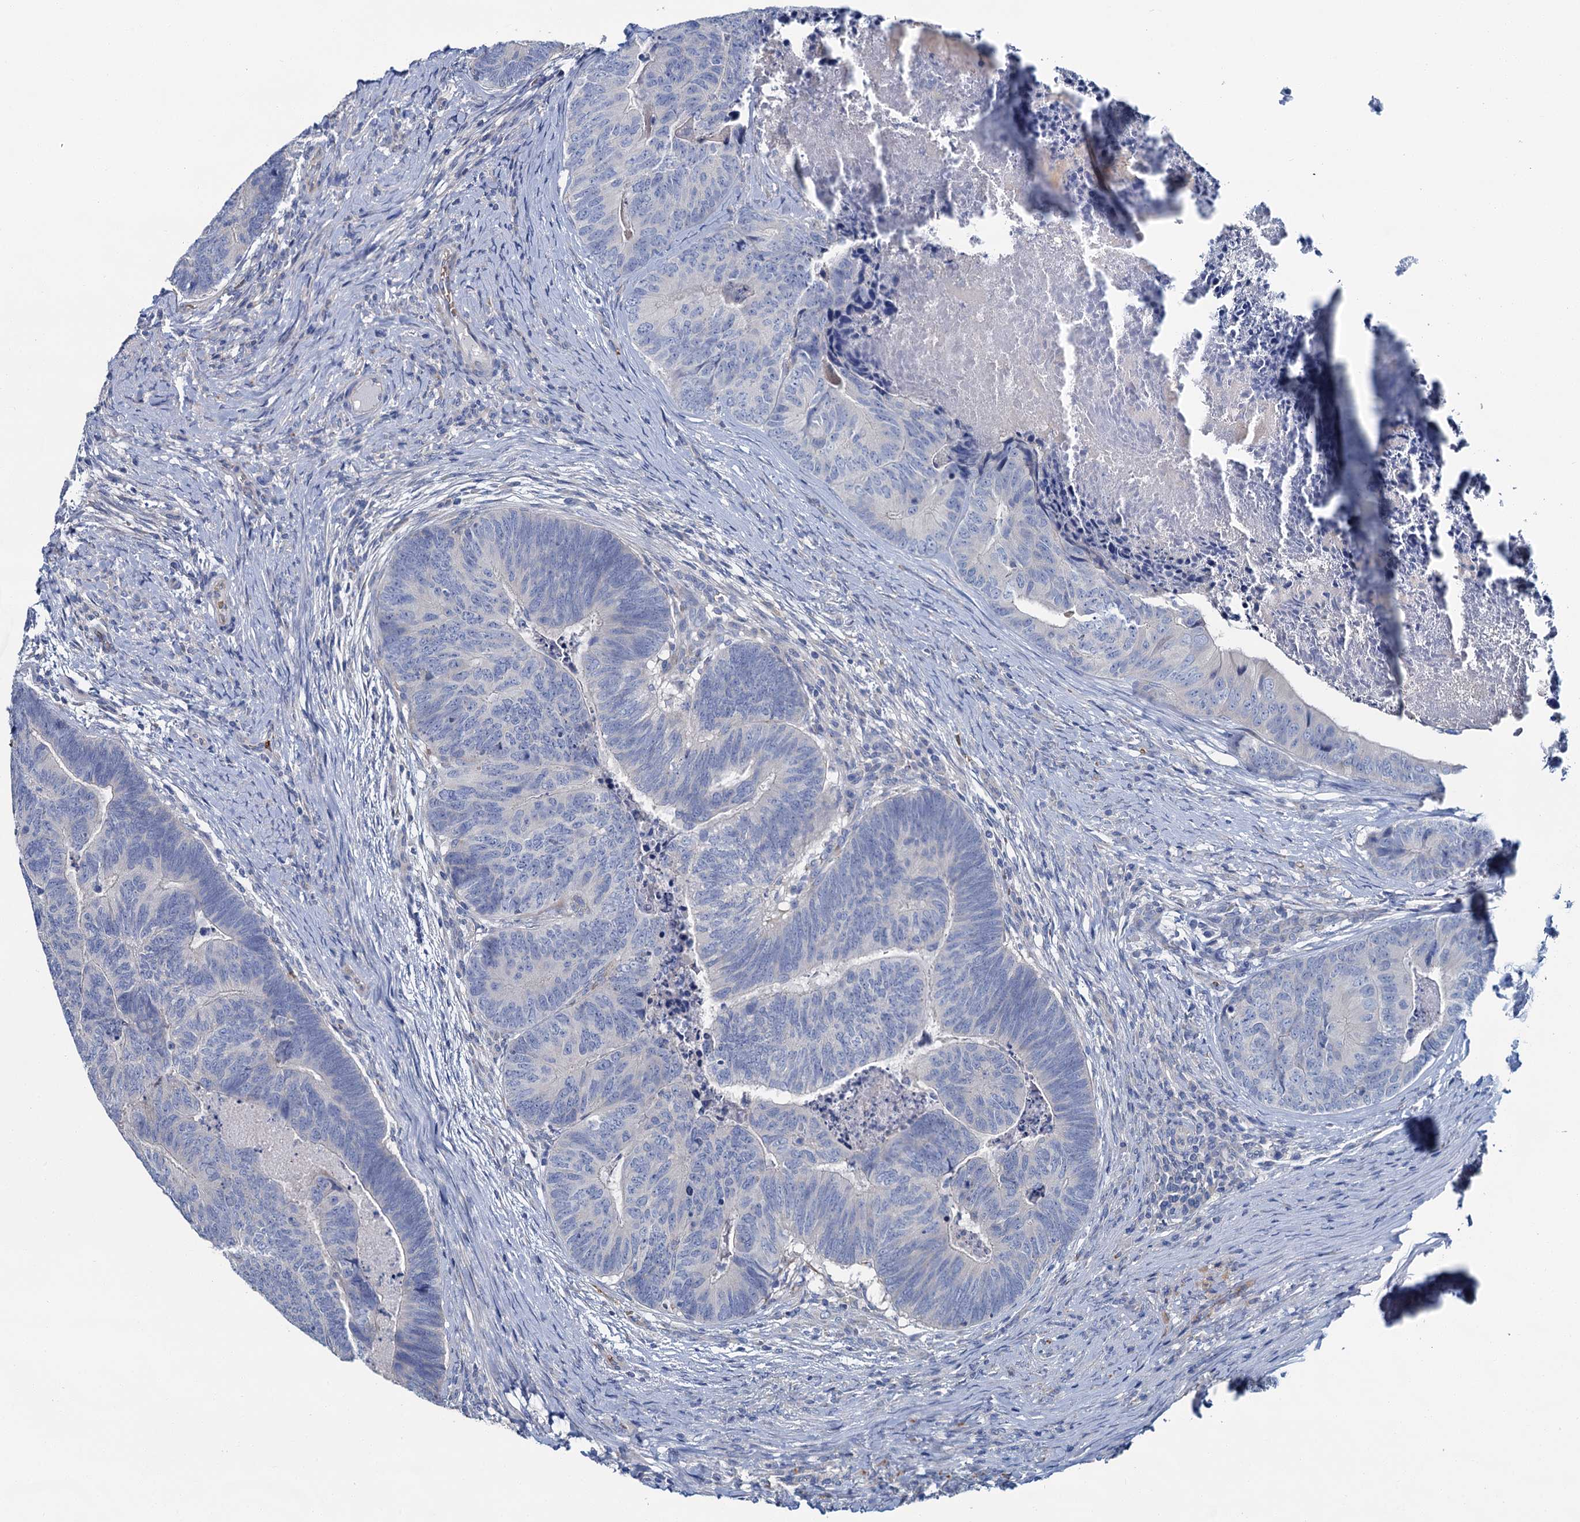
{"staining": {"intensity": "negative", "quantity": "none", "location": "none"}, "tissue": "colorectal cancer", "cell_type": "Tumor cells", "image_type": "cancer", "snomed": [{"axis": "morphology", "description": "Adenocarcinoma, NOS"}, {"axis": "topography", "description": "Colon"}], "caption": "Protein analysis of adenocarcinoma (colorectal) shows no significant expression in tumor cells. (Stains: DAB (3,3'-diaminobenzidine) immunohistochemistry with hematoxylin counter stain, Microscopy: brightfield microscopy at high magnification).", "gene": "ATG2A", "patient": {"sex": "female", "age": 67}}